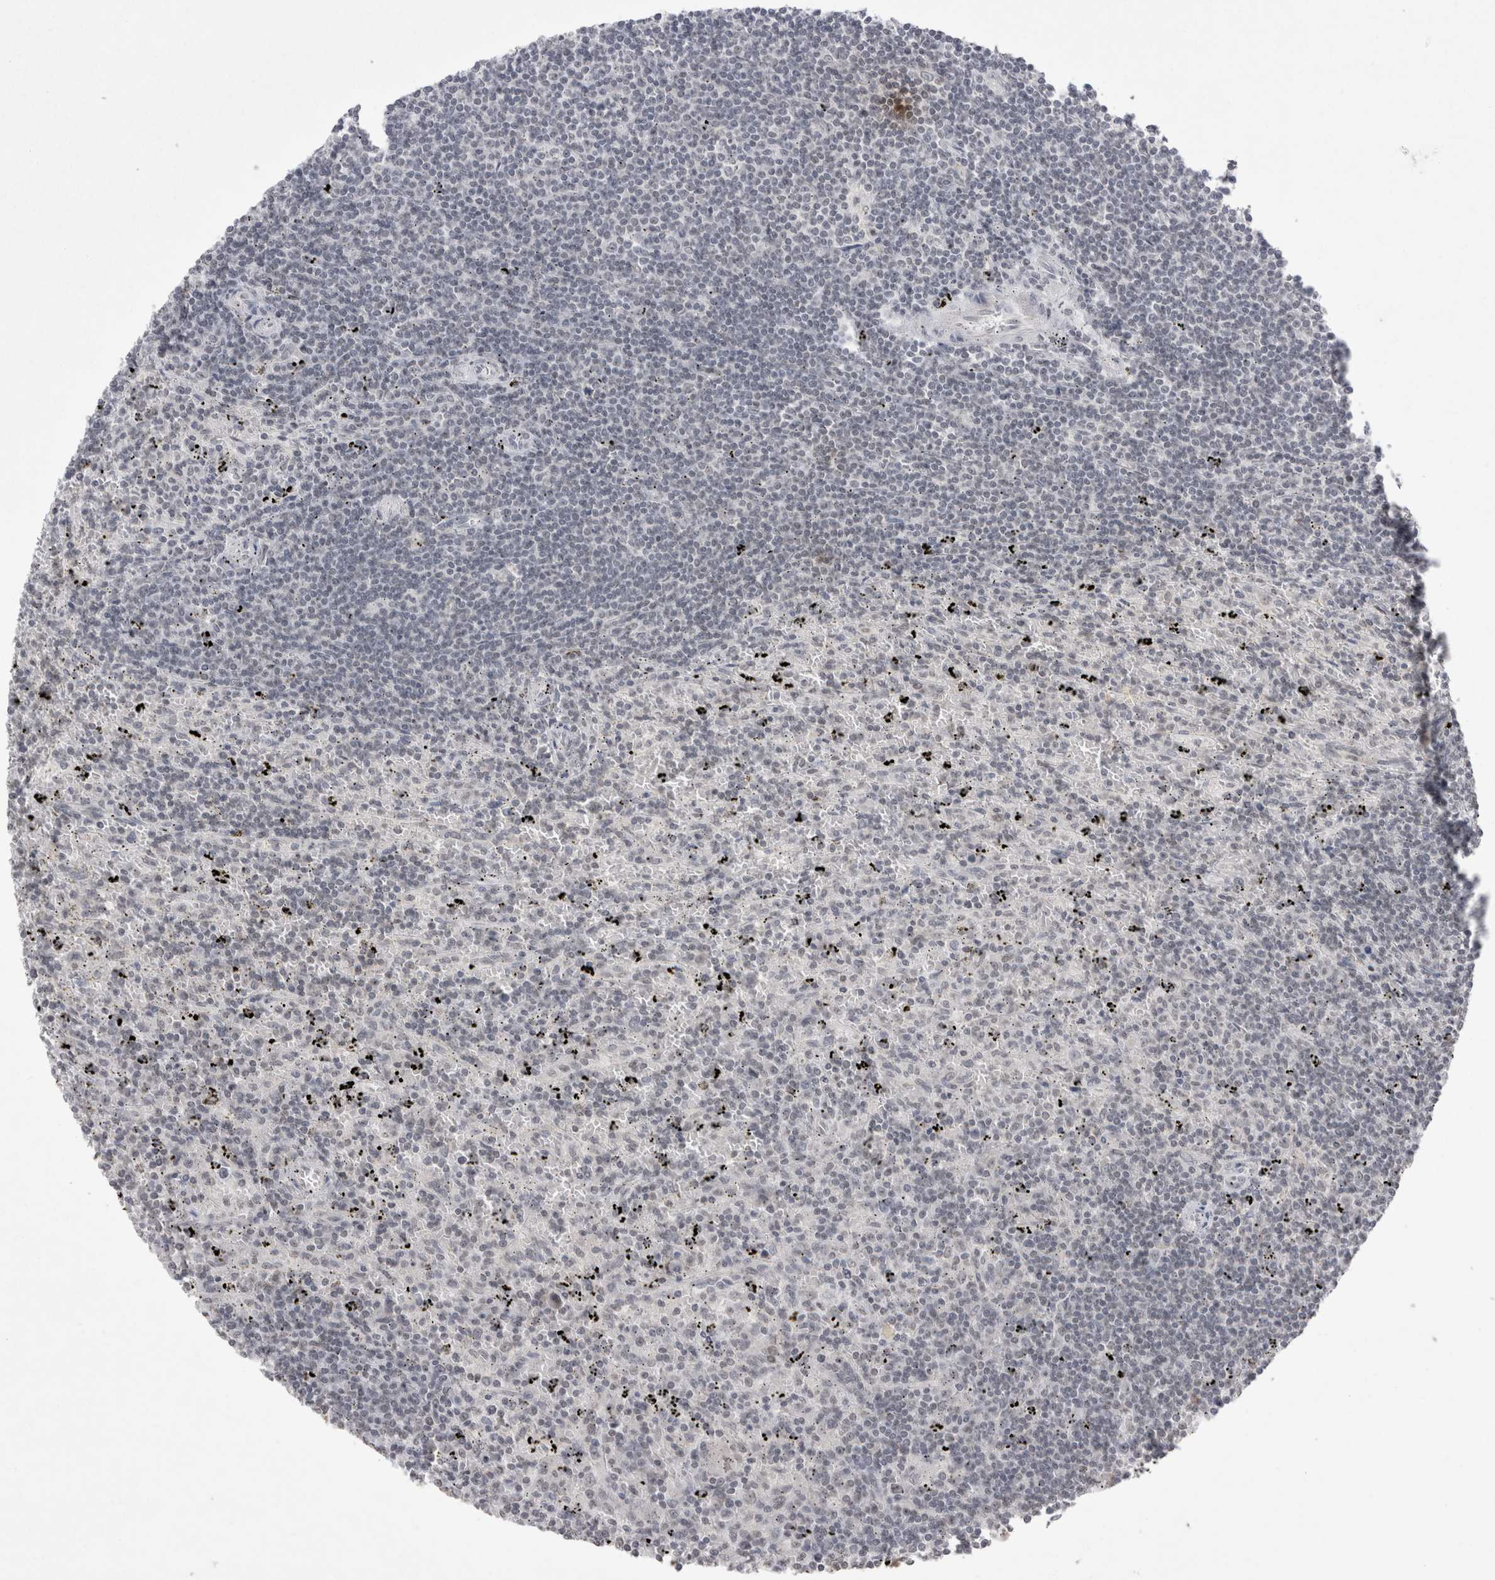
{"staining": {"intensity": "negative", "quantity": "none", "location": "none"}, "tissue": "lymphoma", "cell_type": "Tumor cells", "image_type": "cancer", "snomed": [{"axis": "morphology", "description": "Malignant lymphoma, non-Hodgkin's type, Low grade"}, {"axis": "topography", "description": "Spleen"}], "caption": "IHC micrograph of low-grade malignant lymphoma, non-Hodgkin's type stained for a protein (brown), which shows no expression in tumor cells. (DAB (3,3'-diaminobenzidine) IHC visualized using brightfield microscopy, high magnification).", "gene": "DDX4", "patient": {"sex": "male", "age": 76}}